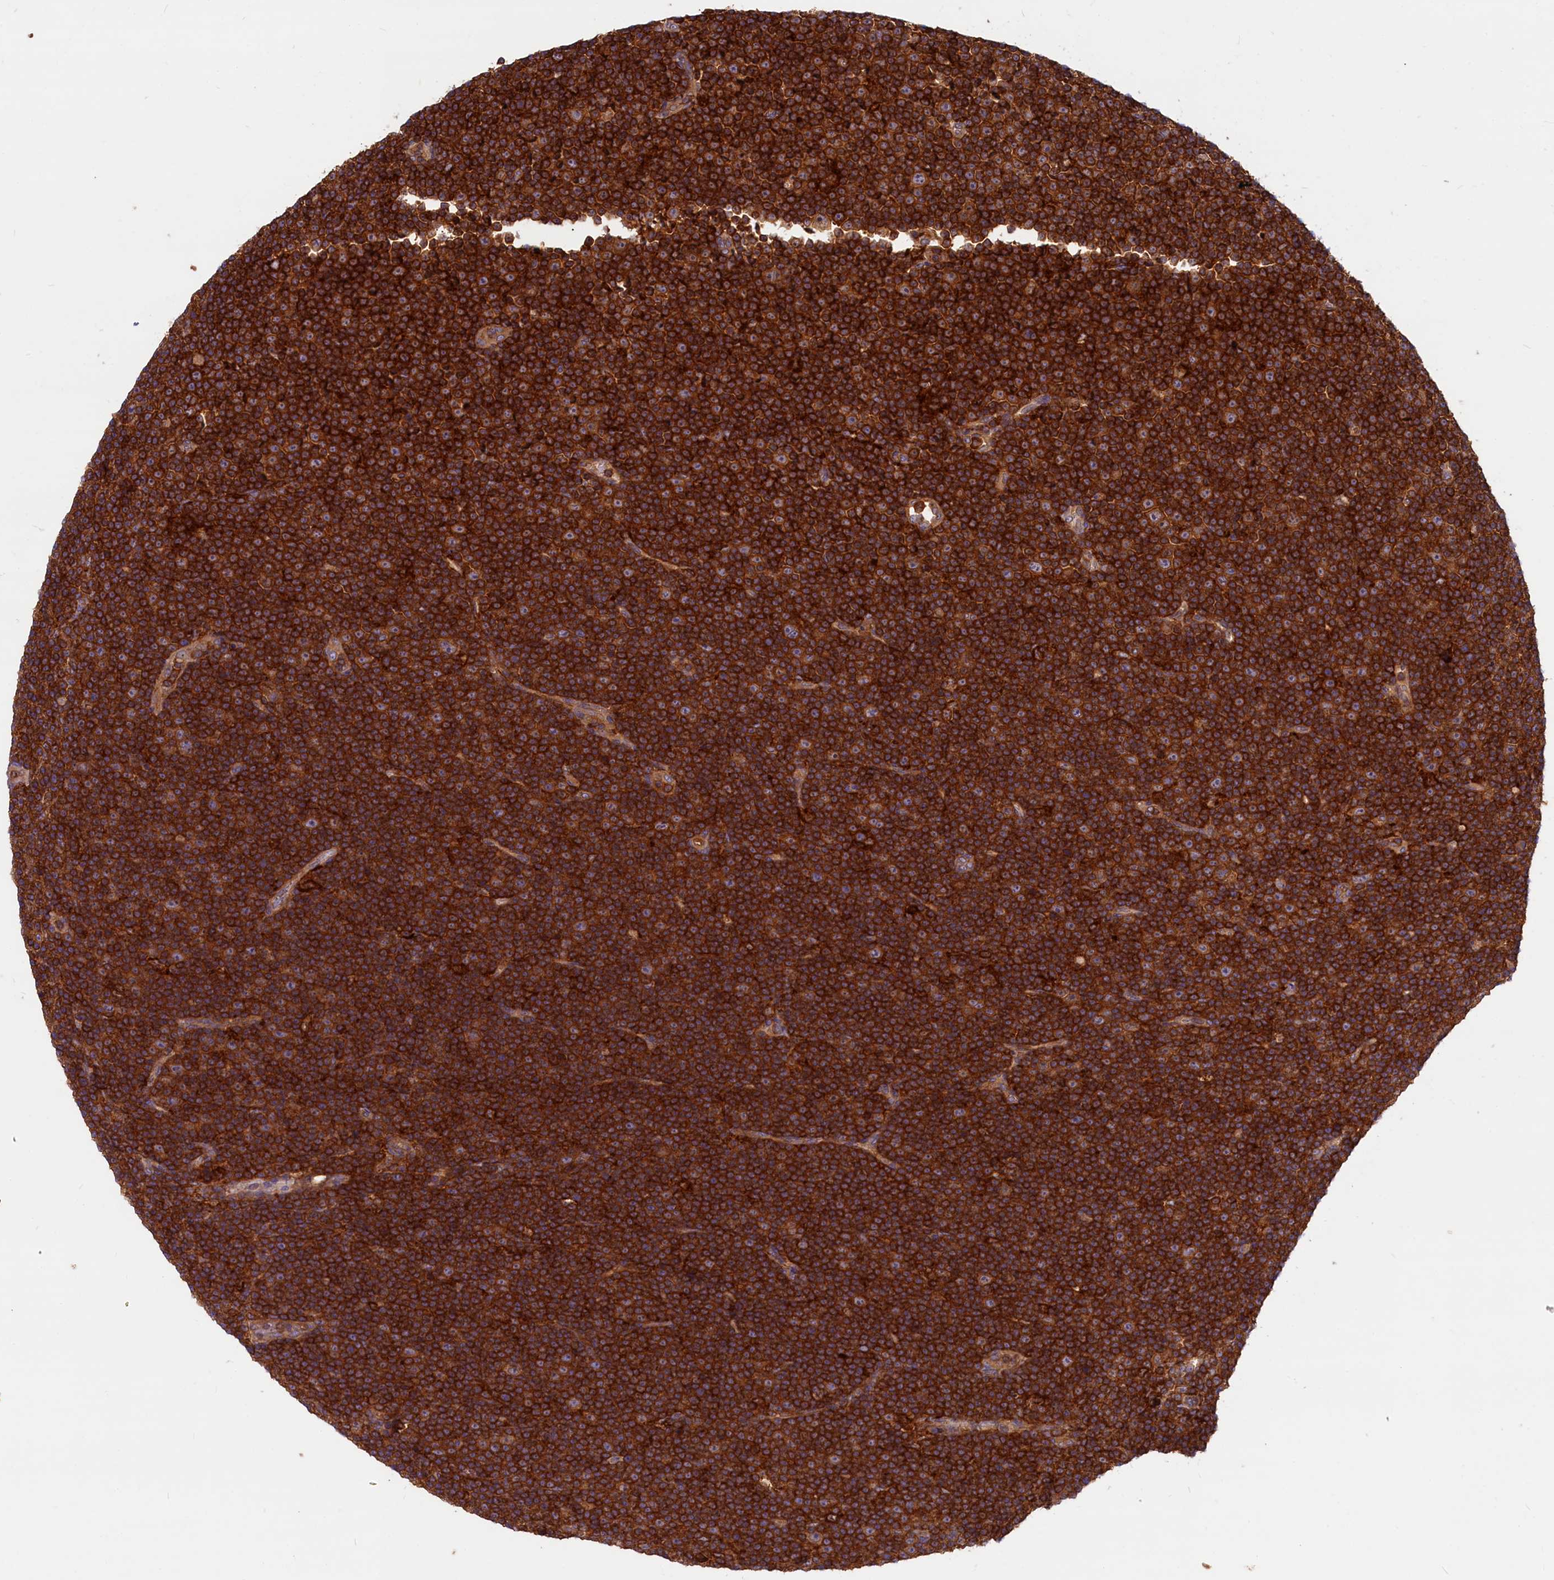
{"staining": {"intensity": "strong", "quantity": ">75%", "location": "cytoplasmic/membranous"}, "tissue": "lymphoma", "cell_type": "Tumor cells", "image_type": "cancer", "snomed": [{"axis": "morphology", "description": "Malignant lymphoma, non-Hodgkin's type, Low grade"}, {"axis": "topography", "description": "Lymph node"}], "caption": "Protein expression analysis of low-grade malignant lymphoma, non-Hodgkin's type exhibits strong cytoplasmic/membranous expression in approximately >75% of tumor cells.", "gene": "MYO9B", "patient": {"sex": "female", "age": 67}}